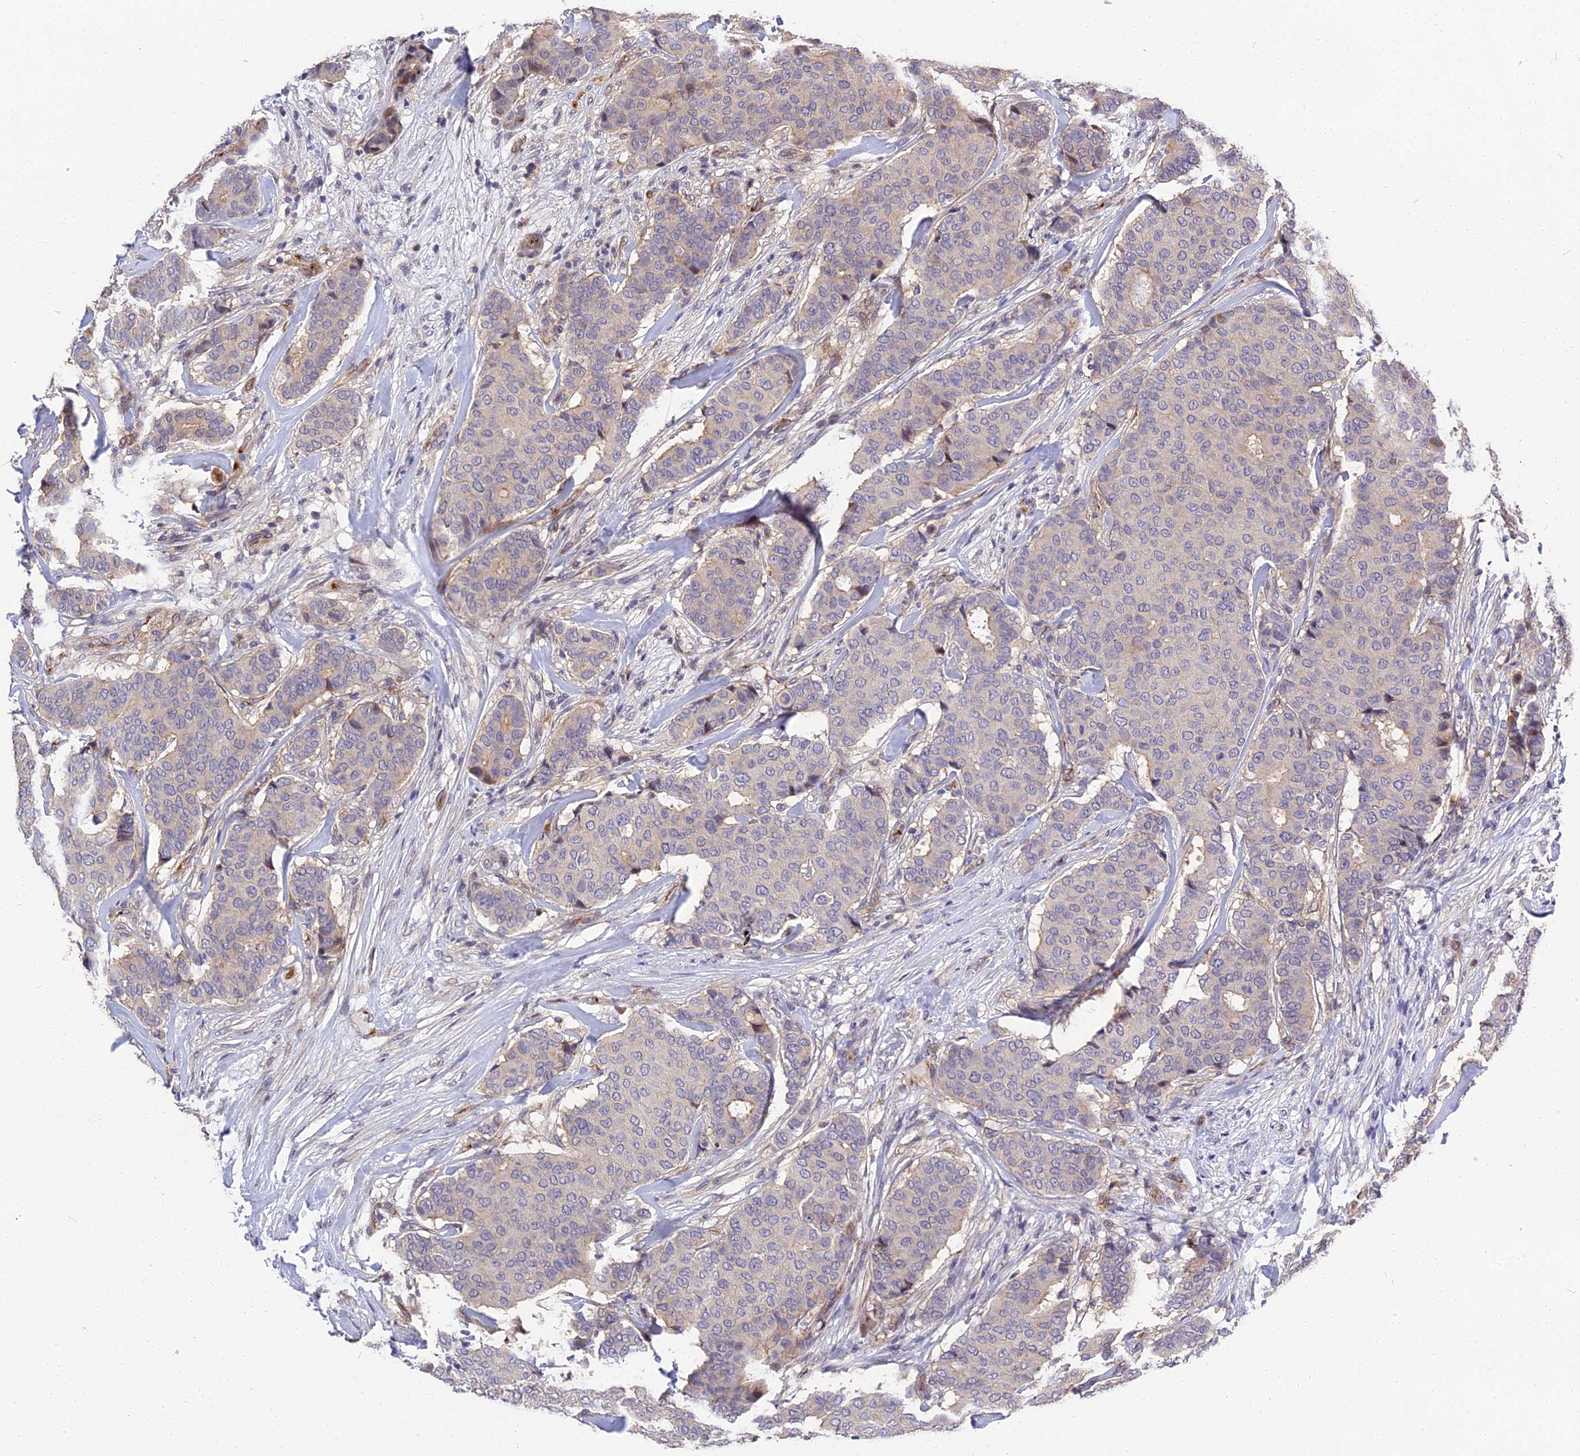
{"staining": {"intensity": "negative", "quantity": "none", "location": "none"}, "tissue": "breast cancer", "cell_type": "Tumor cells", "image_type": "cancer", "snomed": [{"axis": "morphology", "description": "Duct carcinoma"}, {"axis": "topography", "description": "Breast"}], "caption": "An image of breast cancer (infiltrating ductal carcinoma) stained for a protein shows no brown staining in tumor cells. The staining was performed using DAB to visualize the protein expression in brown, while the nuclei were stained in blue with hematoxylin (Magnification: 20x).", "gene": "MFSD2A", "patient": {"sex": "female", "age": 75}}